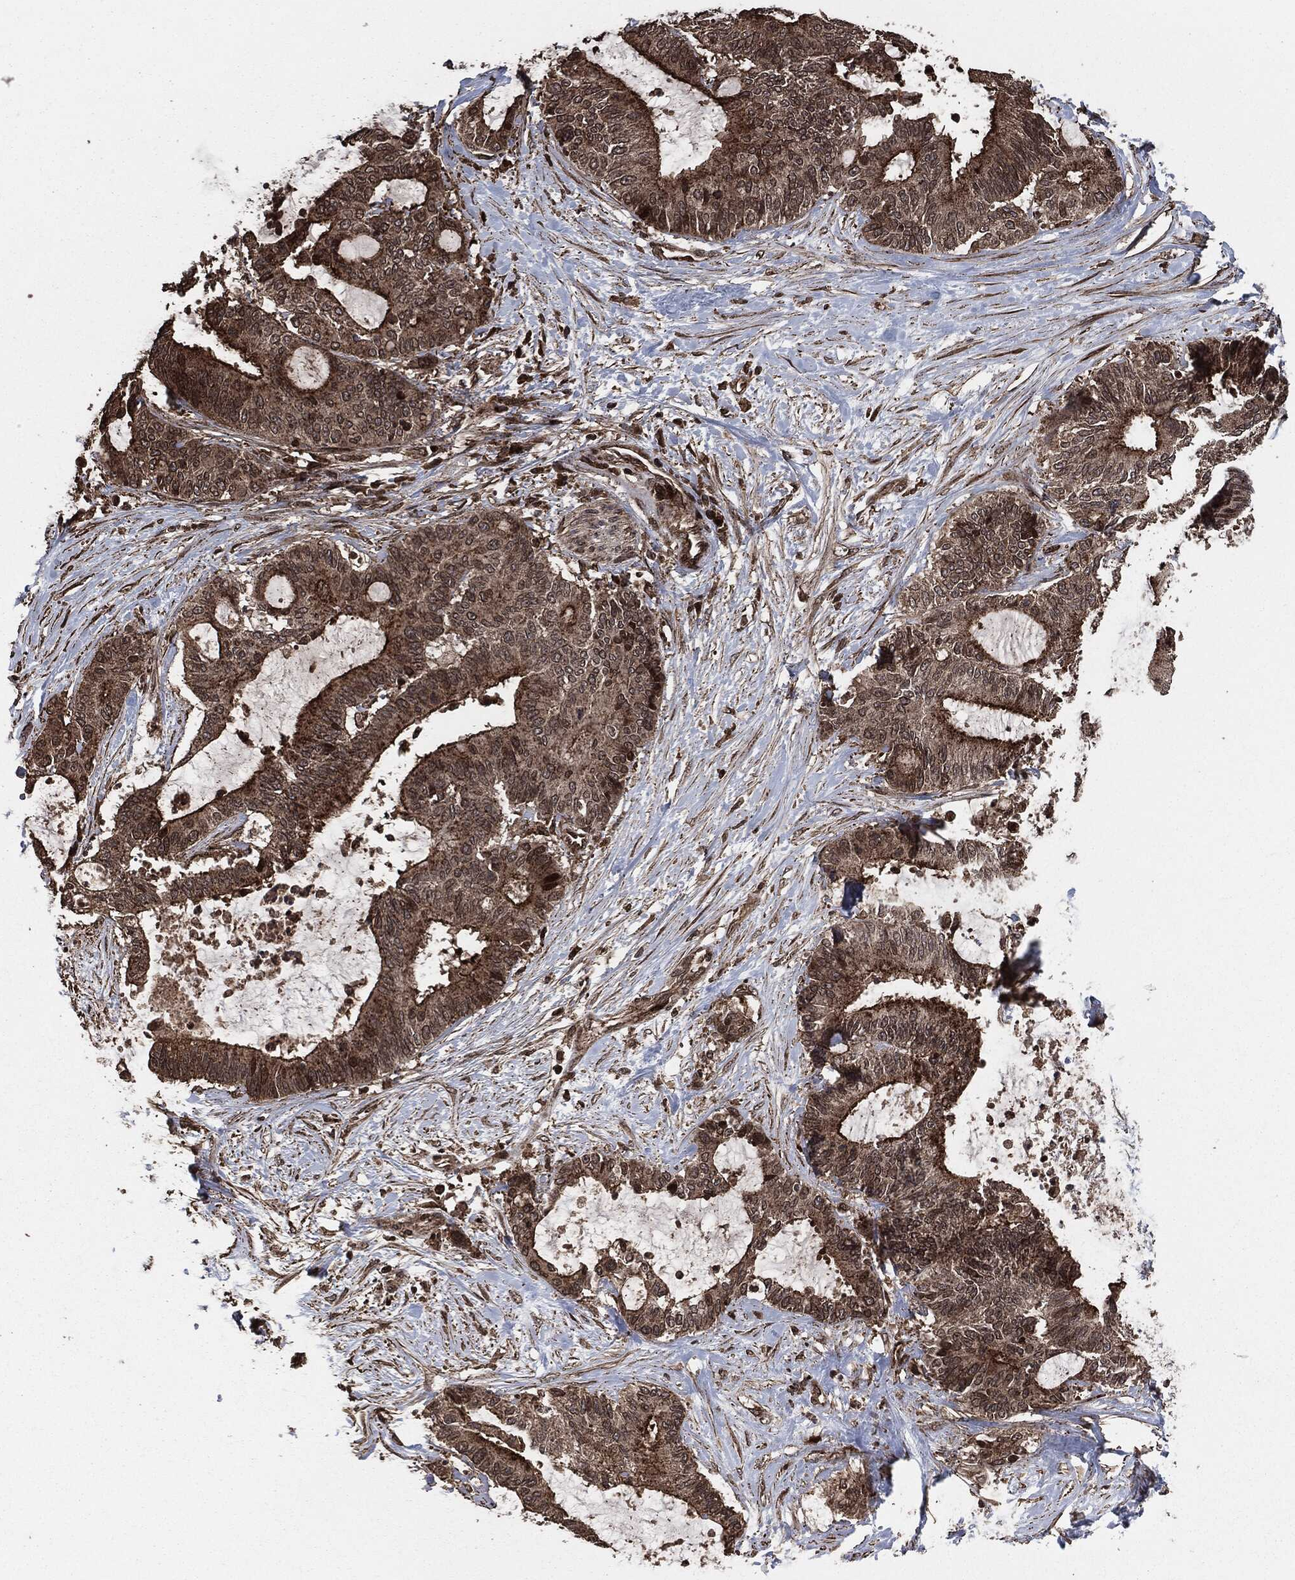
{"staining": {"intensity": "moderate", "quantity": ">75%", "location": "cytoplasmic/membranous"}, "tissue": "liver cancer", "cell_type": "Tumor cells", "image_type": "cancer", "snomed": [{"axis": "morphology", "description": "Cholangiocarcinoma"}, {"axis": "topography", "description": "Liver"}], "caption": "Immunohistochemical staining of liver cholangiocarcinoma displays medium levels of moderate cytoplasmic/membranous protein staining in about >75% of tumor cells.", "gene": "IFIT1", "patient": {"sex": "female", "age": 73}}